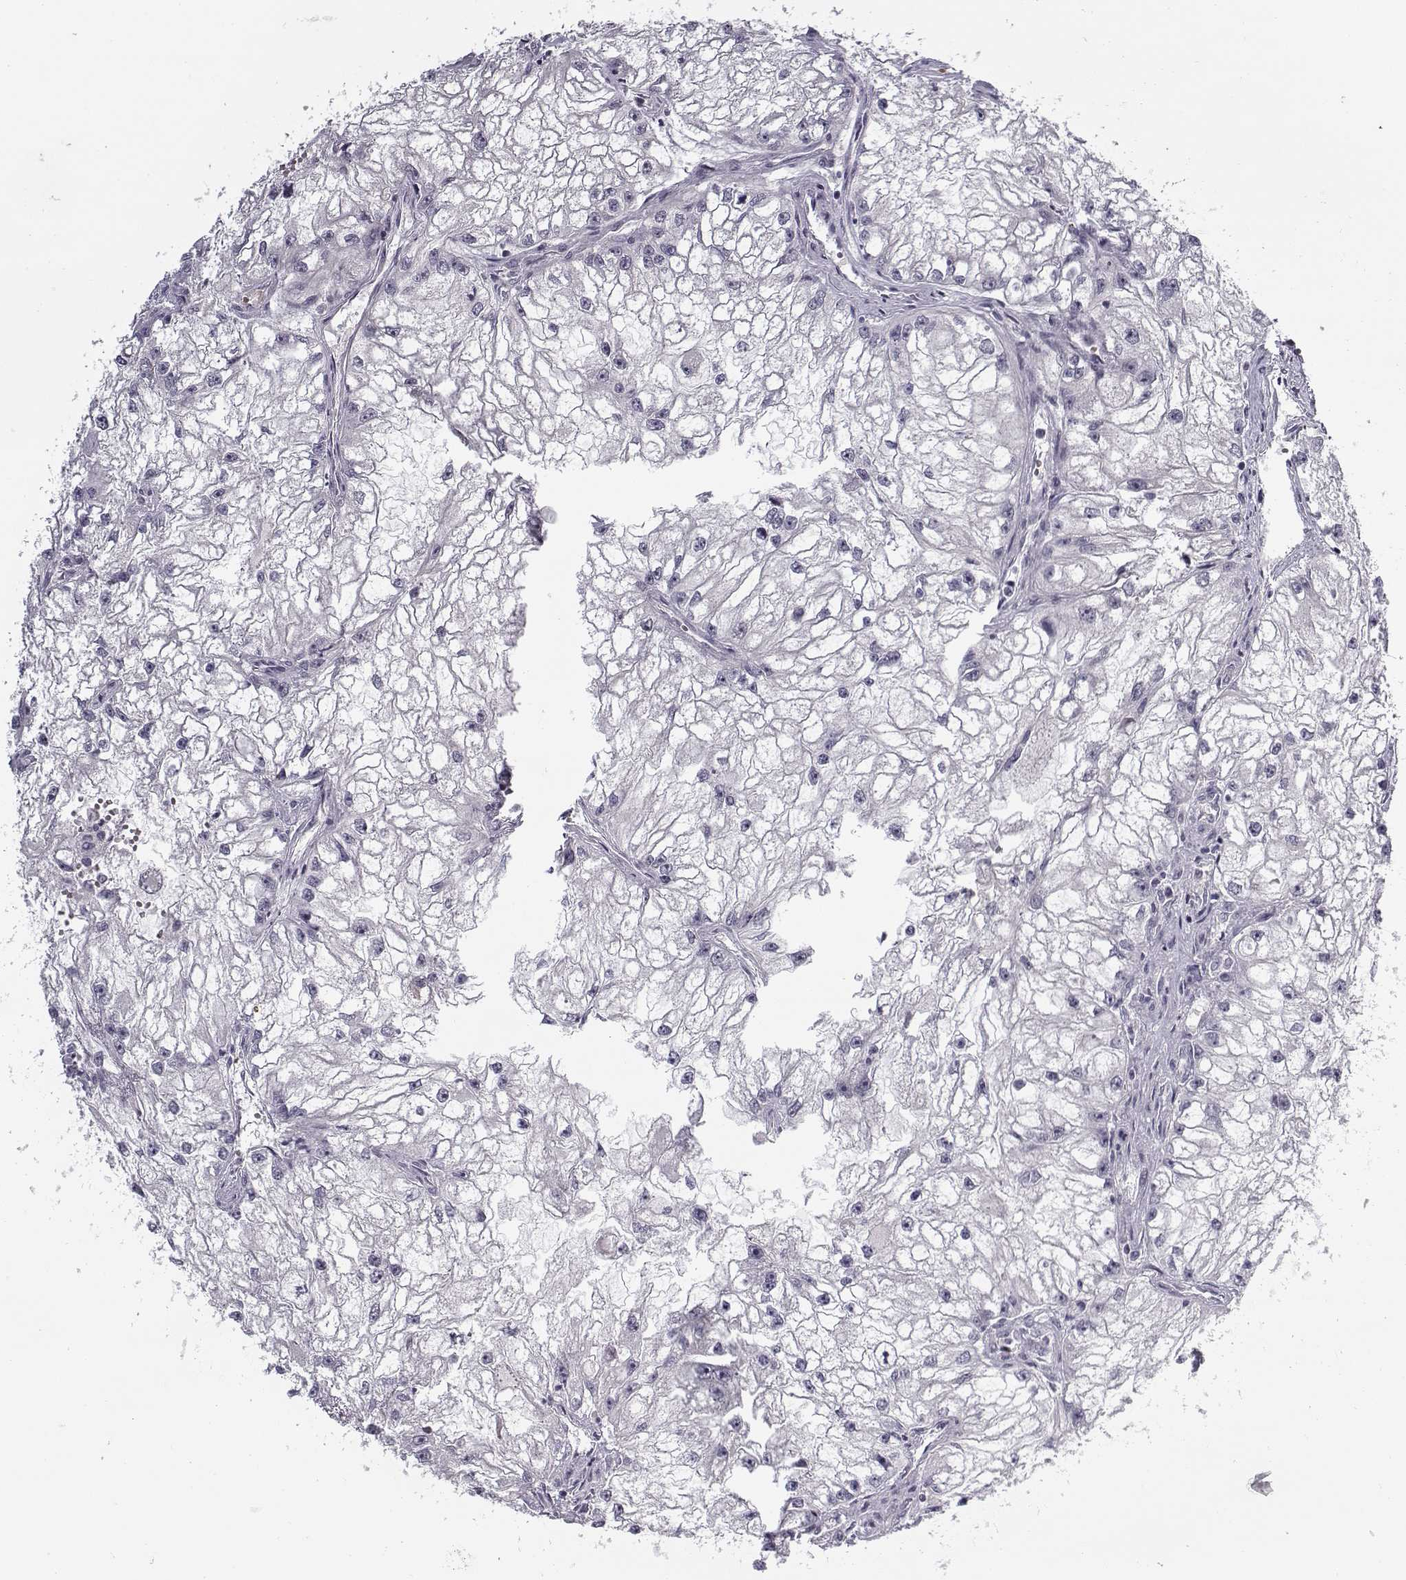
{"staining": {"intensity": "negative", "quantity": "none", "location": "none"}, "tissue": "renal cancer", "cell_type": "Tumor cells", "image_type": "cancer", "snomed": [{"axis": "morphology", "description": "Adenocarcinoma, NOS"}, {"axis": "topography", "description": "Kidney"}], "caption": "A high-resolution image shows immunohistochemistry (IHC) staining of renal cancer, which demonstrates no significant staining in tumor cells. Brightfield microscopy of IHC stained with DAB (brown) and hematoxylin (blue), captured at high magnification.", "gene": "SNCA", "patient": {"sex": "male", "age": 59}}